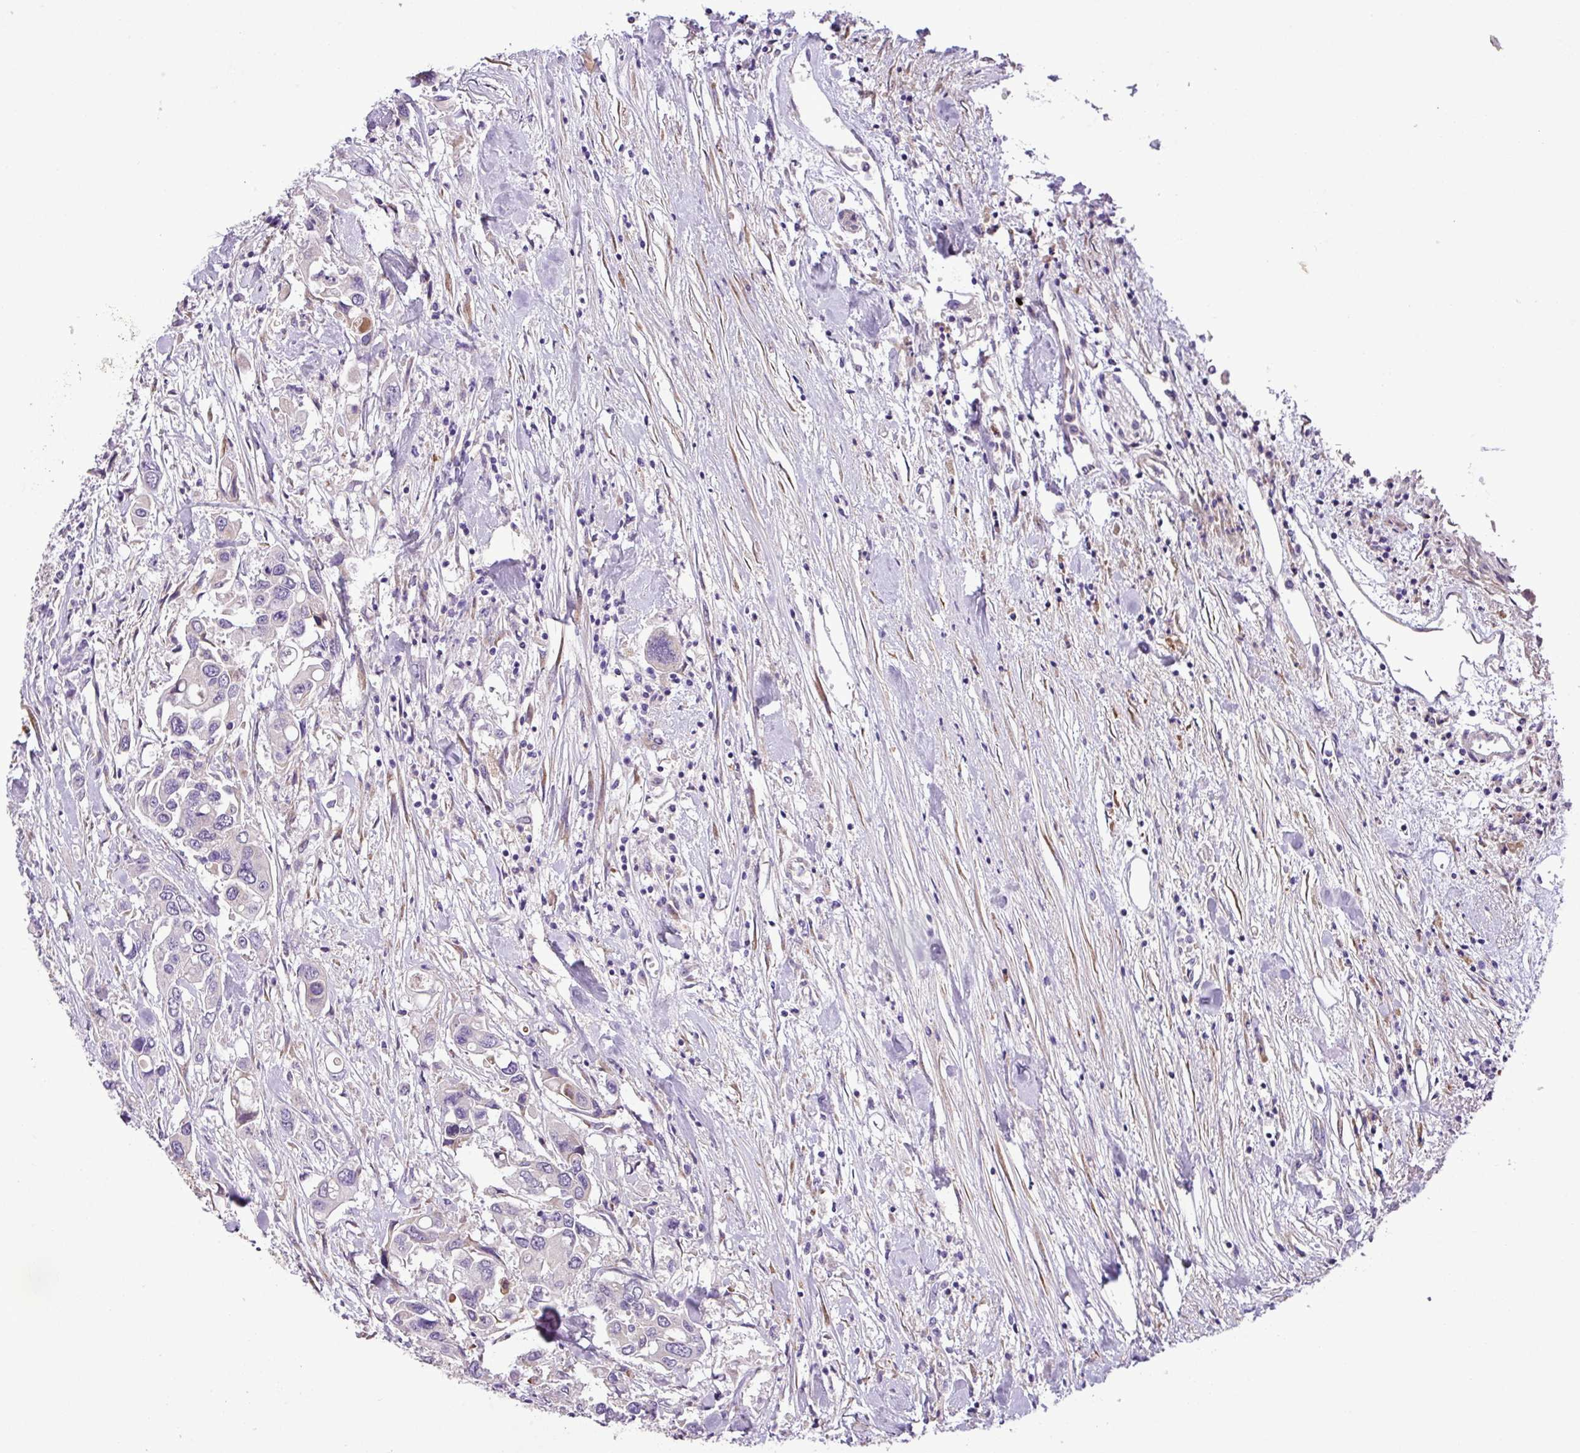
{"staining": {"intensity": "negative", "quantity": "none", "location": "none"}, "tissue": "colorectal cancer", "cell_type": "Tumor cells", "image_type": "cancer", "snomed": [{"axis": "morphology", "description": "Adenocarcinoma, NOS"}, {"axis": "topography", "description": "Colon"}], "caption": "Protein analysis of colorectal cancer shows no significant expression in tumor cells.", "gene": "MOCS3", "patient": {"sex": "male", "age": 77}}